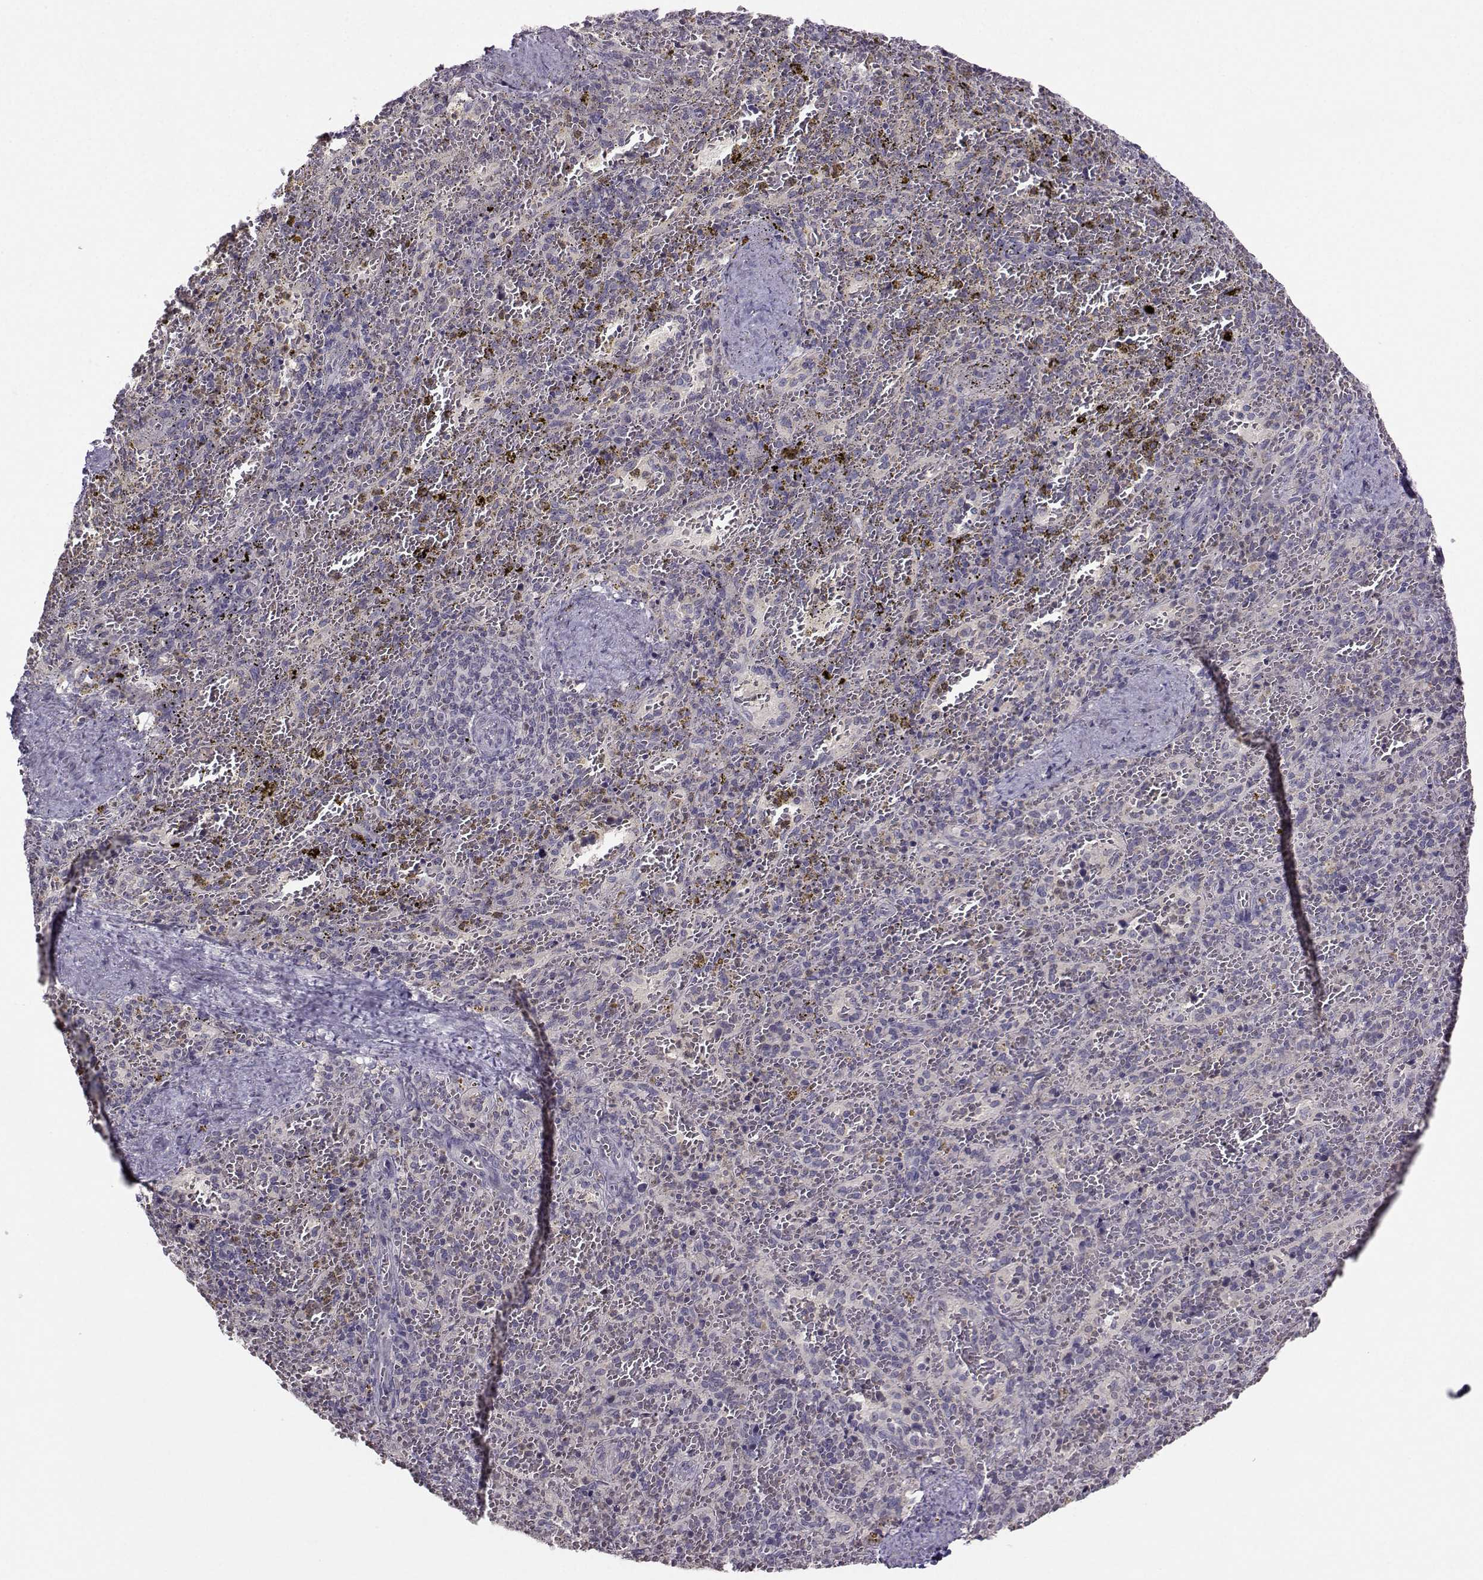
{"staining": {"intensity": "negative", "quantity": "none", "location": "none"}, "tissue": "spleen", "cell_type": "Cells in red pulp", "image_type": "normal", "snomed": [{"axis": "morphology", "description": "Normal tissue, NOS"}, {"axis": "topography", "description": "Spleen"}], "caption": "The image demonstrates no significant staining in cells in red pulp of spleen.", "gene": "FCAMR", "patient": {"sex": "female", "age": 50}}